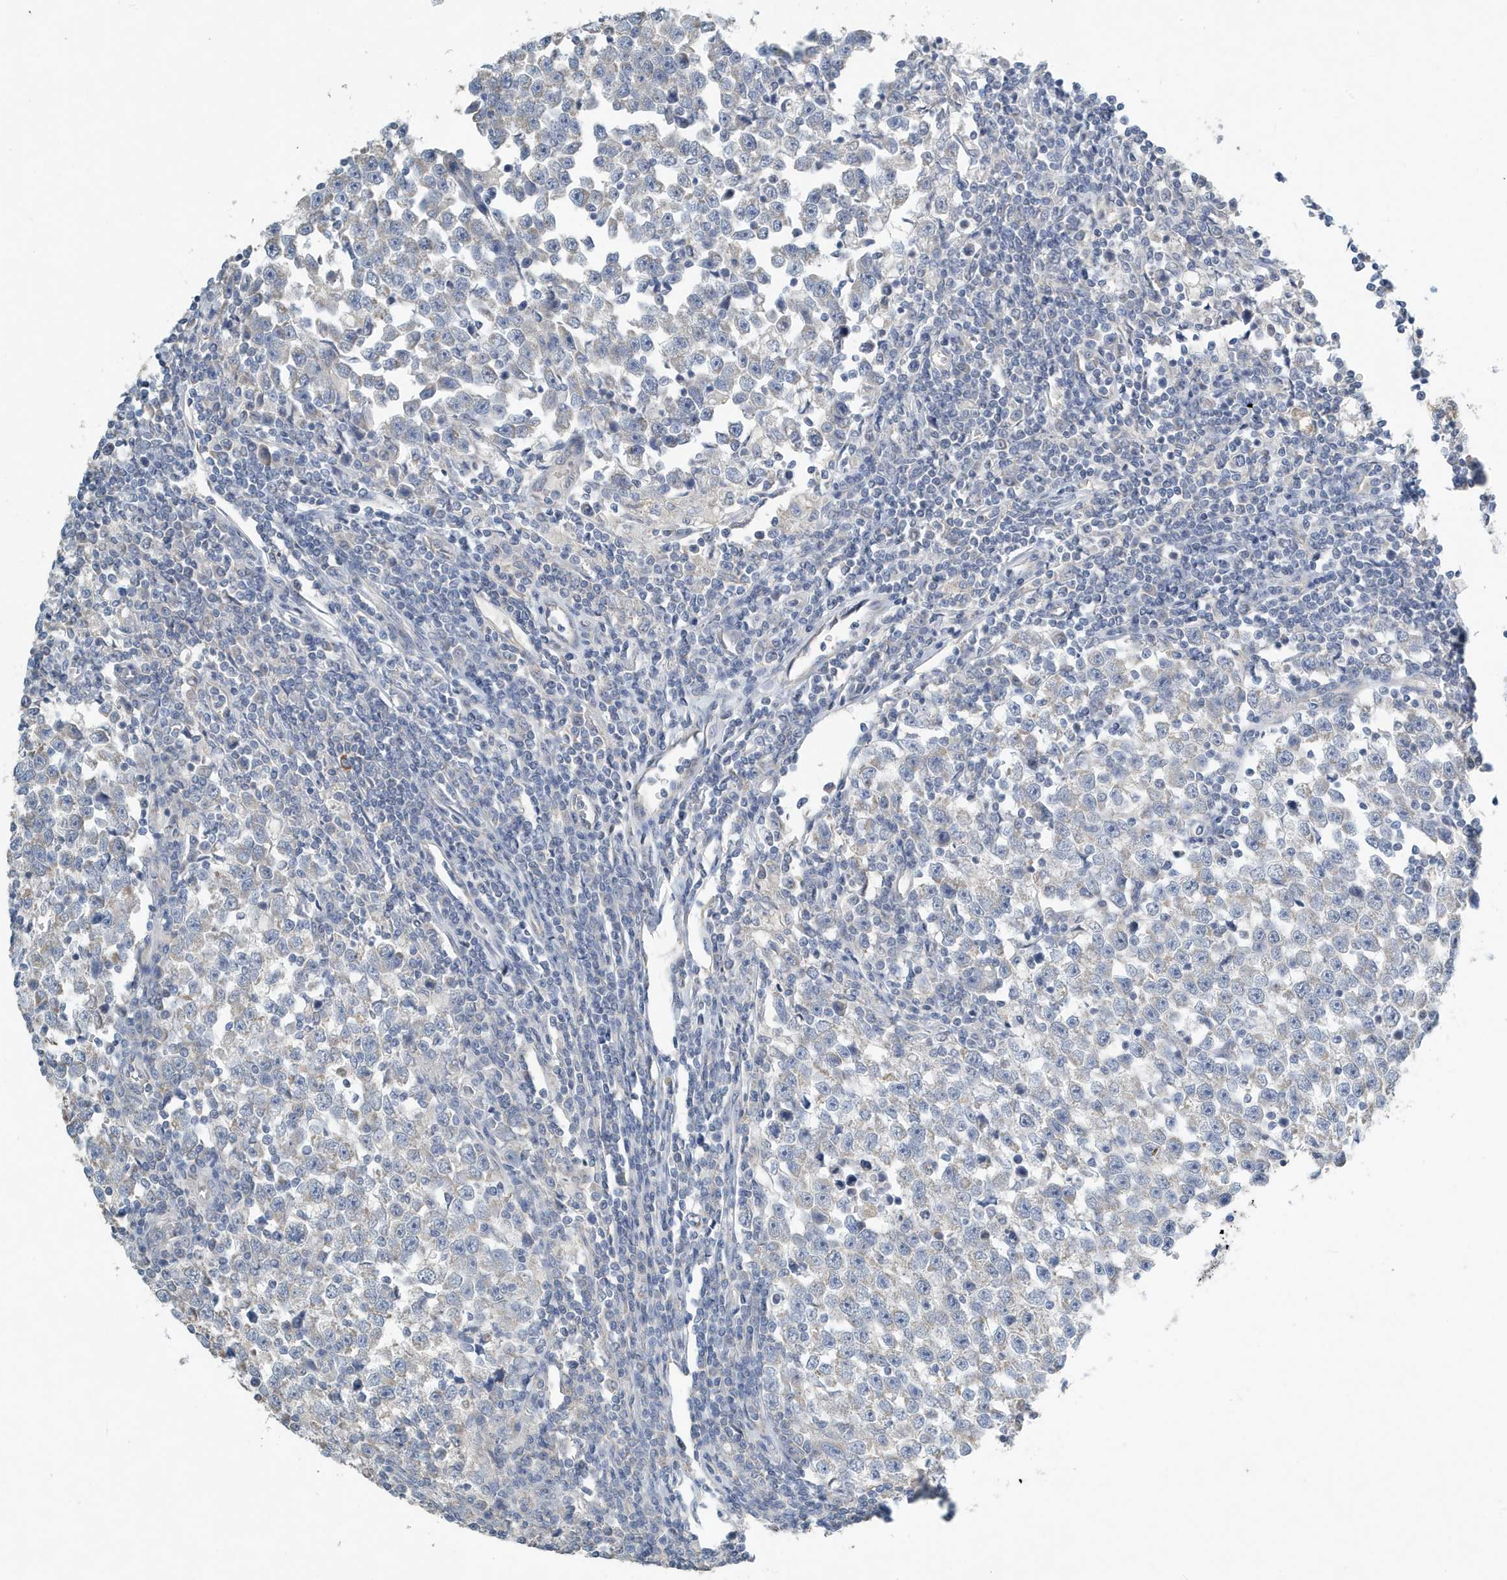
{"staining": {"intensity": "negative", "quantity": "none", "location": "none"}, "tissue": "testis cancer", "cell_type": "Tumor cells", "image_type": "cancer", "snomed": [{"axis": "morphology", "description": "Normal tissue, NOS"}, {"axis": "morphology", "description": "Seminoma, NOS"}, {"axis": "topography", "description": "Testis"}], "caption": "A high-resolution micrograph shows immunohistochemistry staining of testis seminoma, which displays no significant expression in tumor cells. (DAB (3,3'-diaminobenzidine) immunohistochemistry (IHC) with hematoxylin counter stain).", "gene": "UGT2B4", "patient": {"sex": "male", "age": 43}}